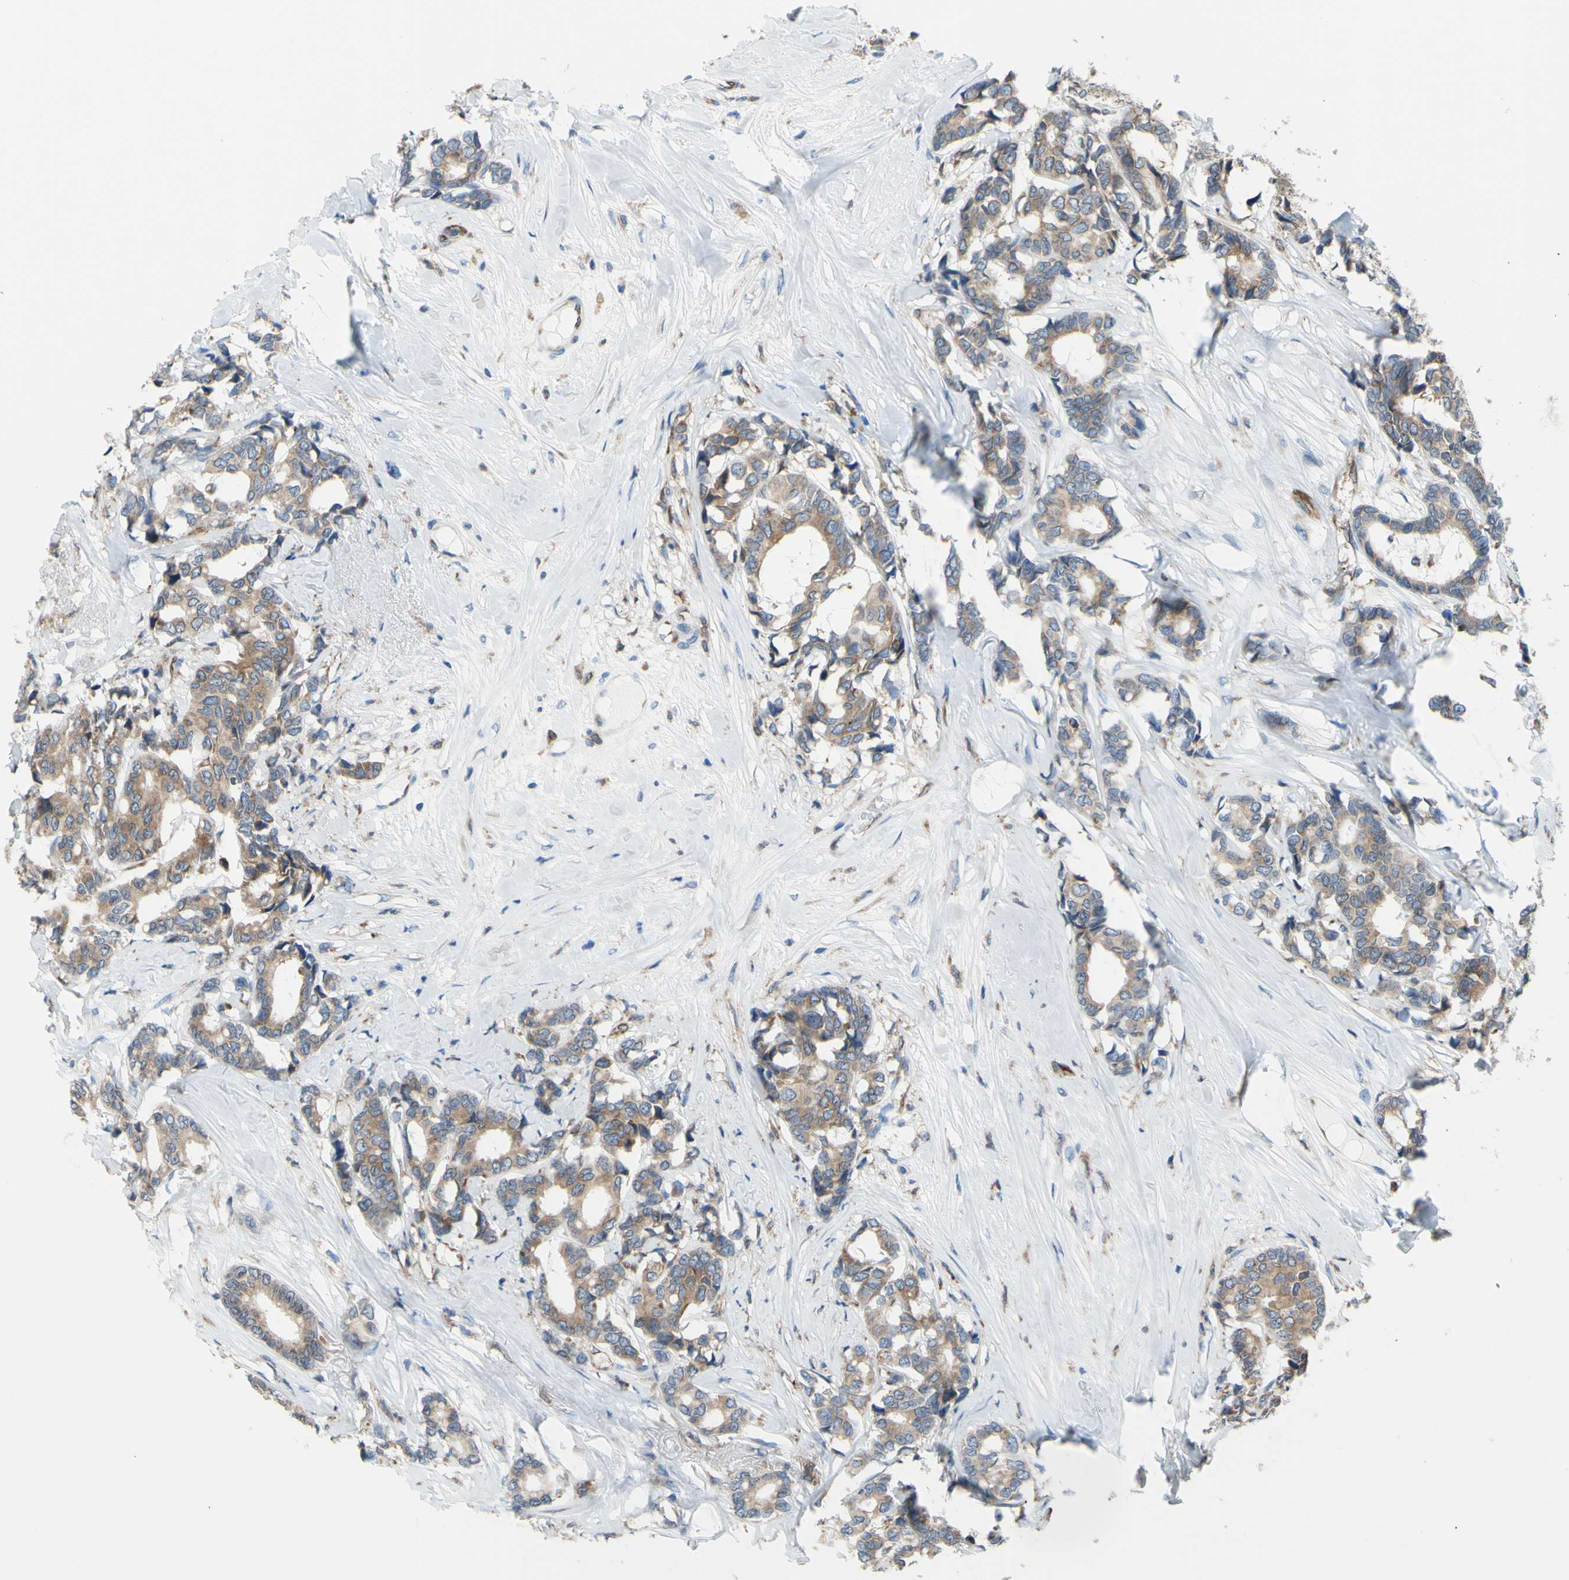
{"staining": {"intensity": "moderate", "quantity": ">75%", "location": "cytoplasmic/membranous"}, "tissue": "breast cancer", "cell_type": "Tumor cells", "image_type": "cancer", "snomed": [{"axis": "morphology", "description": "Duct carcinoma"}, {"axis": "topography", "description": "Breast"}], "caption": "This photomicrograph reveals breast cancer (invasive ductal carcinoma) stained with immunohistochemistry to label a protein in brown. The cytoplasmic/membranous of tumor cells show moderate positivity for the protein. Nuclei are counter-stained blue.", "gene": "MGST2", "patient": {"sex": "female", "age": 87}}